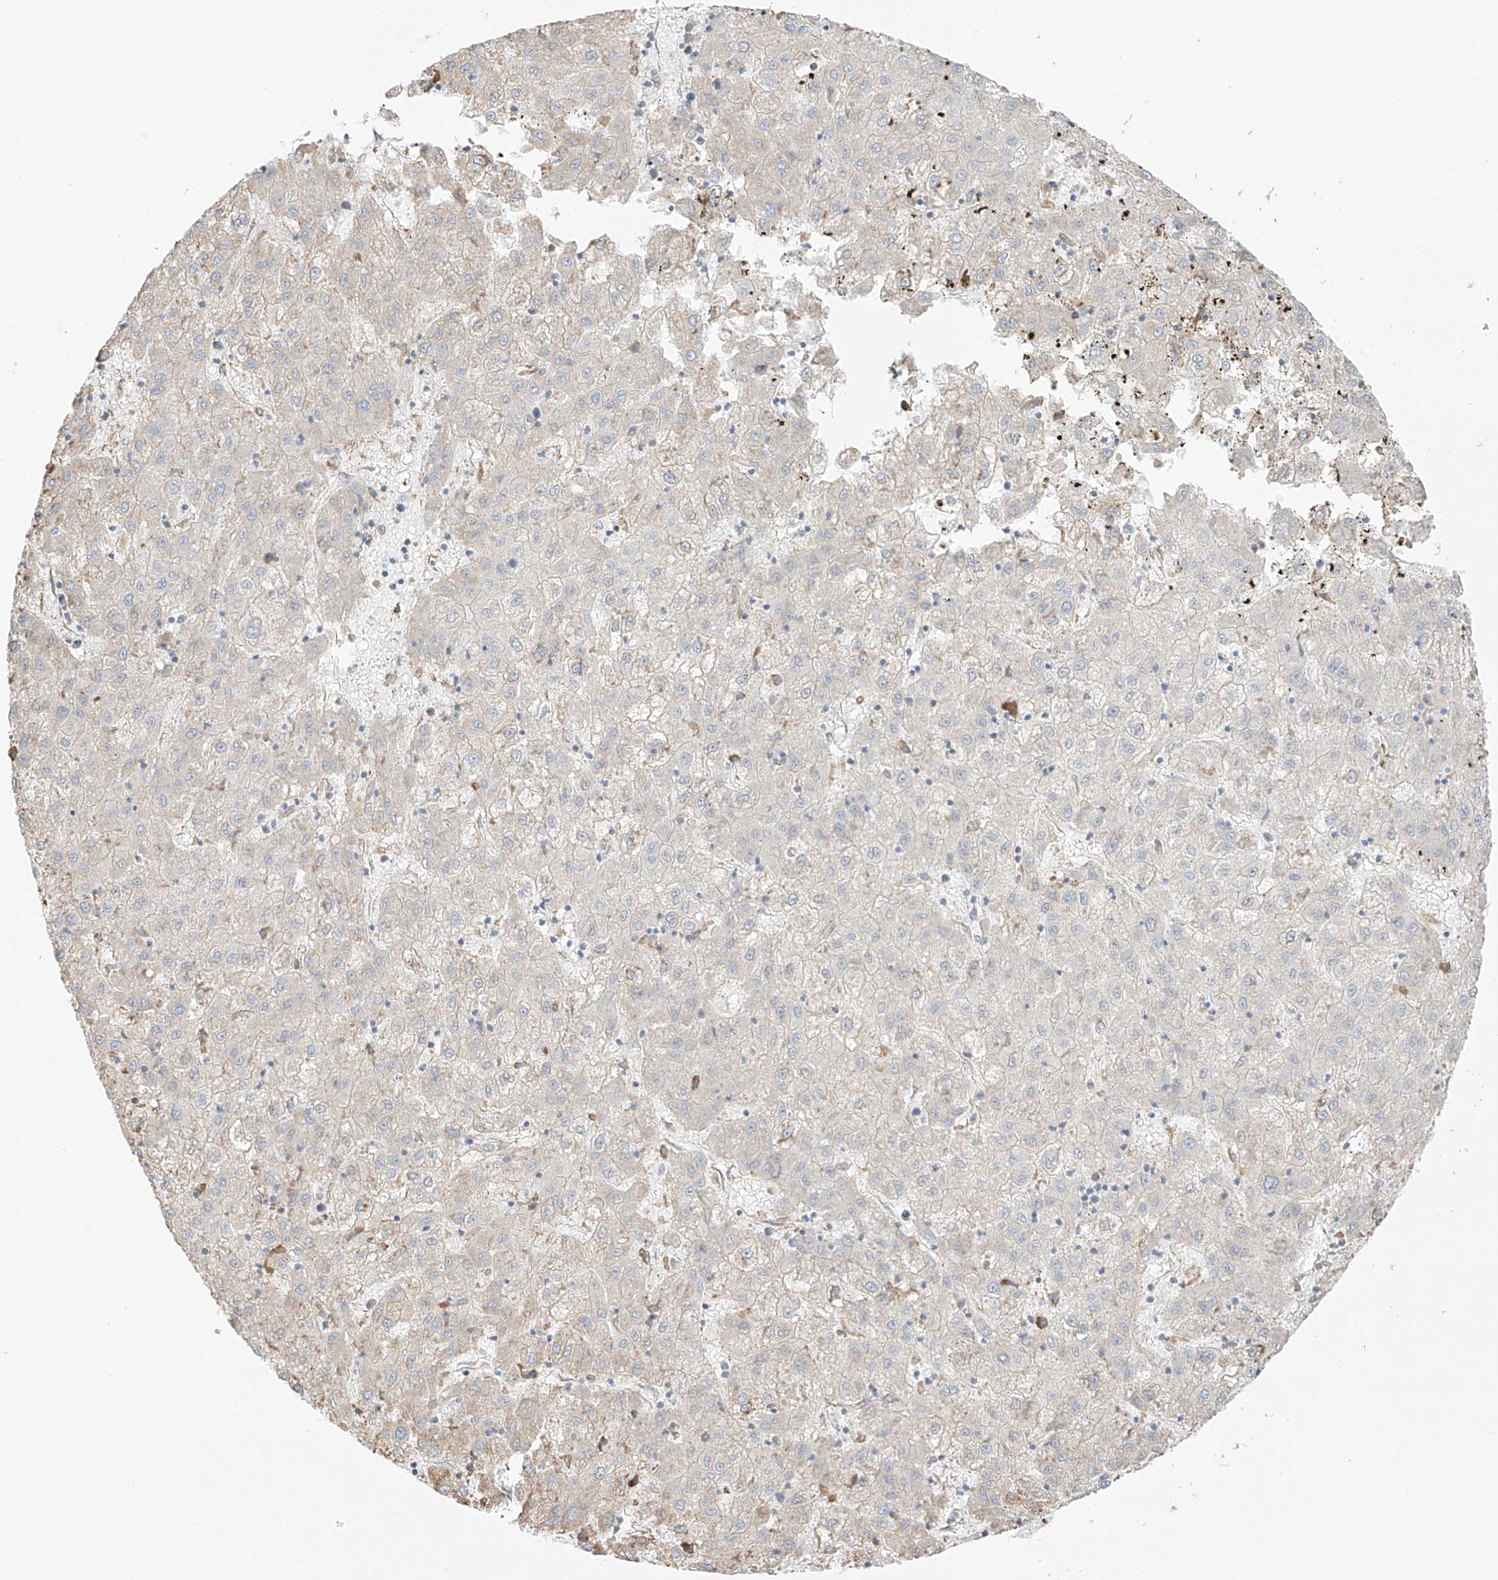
{"staining": {"intensity": "weak", "quantity": "<25%", "location": "cytoplasmic/membranous"}, "tissue": "liver cancer", "cell_type": "Tumor cells", "image_type": "cancer", "snomed": [{"axis": "morphology", "description": "Carcinoma, Hepatocellular, NOS"}, {"axis": "topography", "description": "Liver"}], "caption": "Protein analysis of liver cancer exhibits no significant expression in tumor cells.", "gene": "XKR3", "patient": {"sex": "male", "age": 72}}